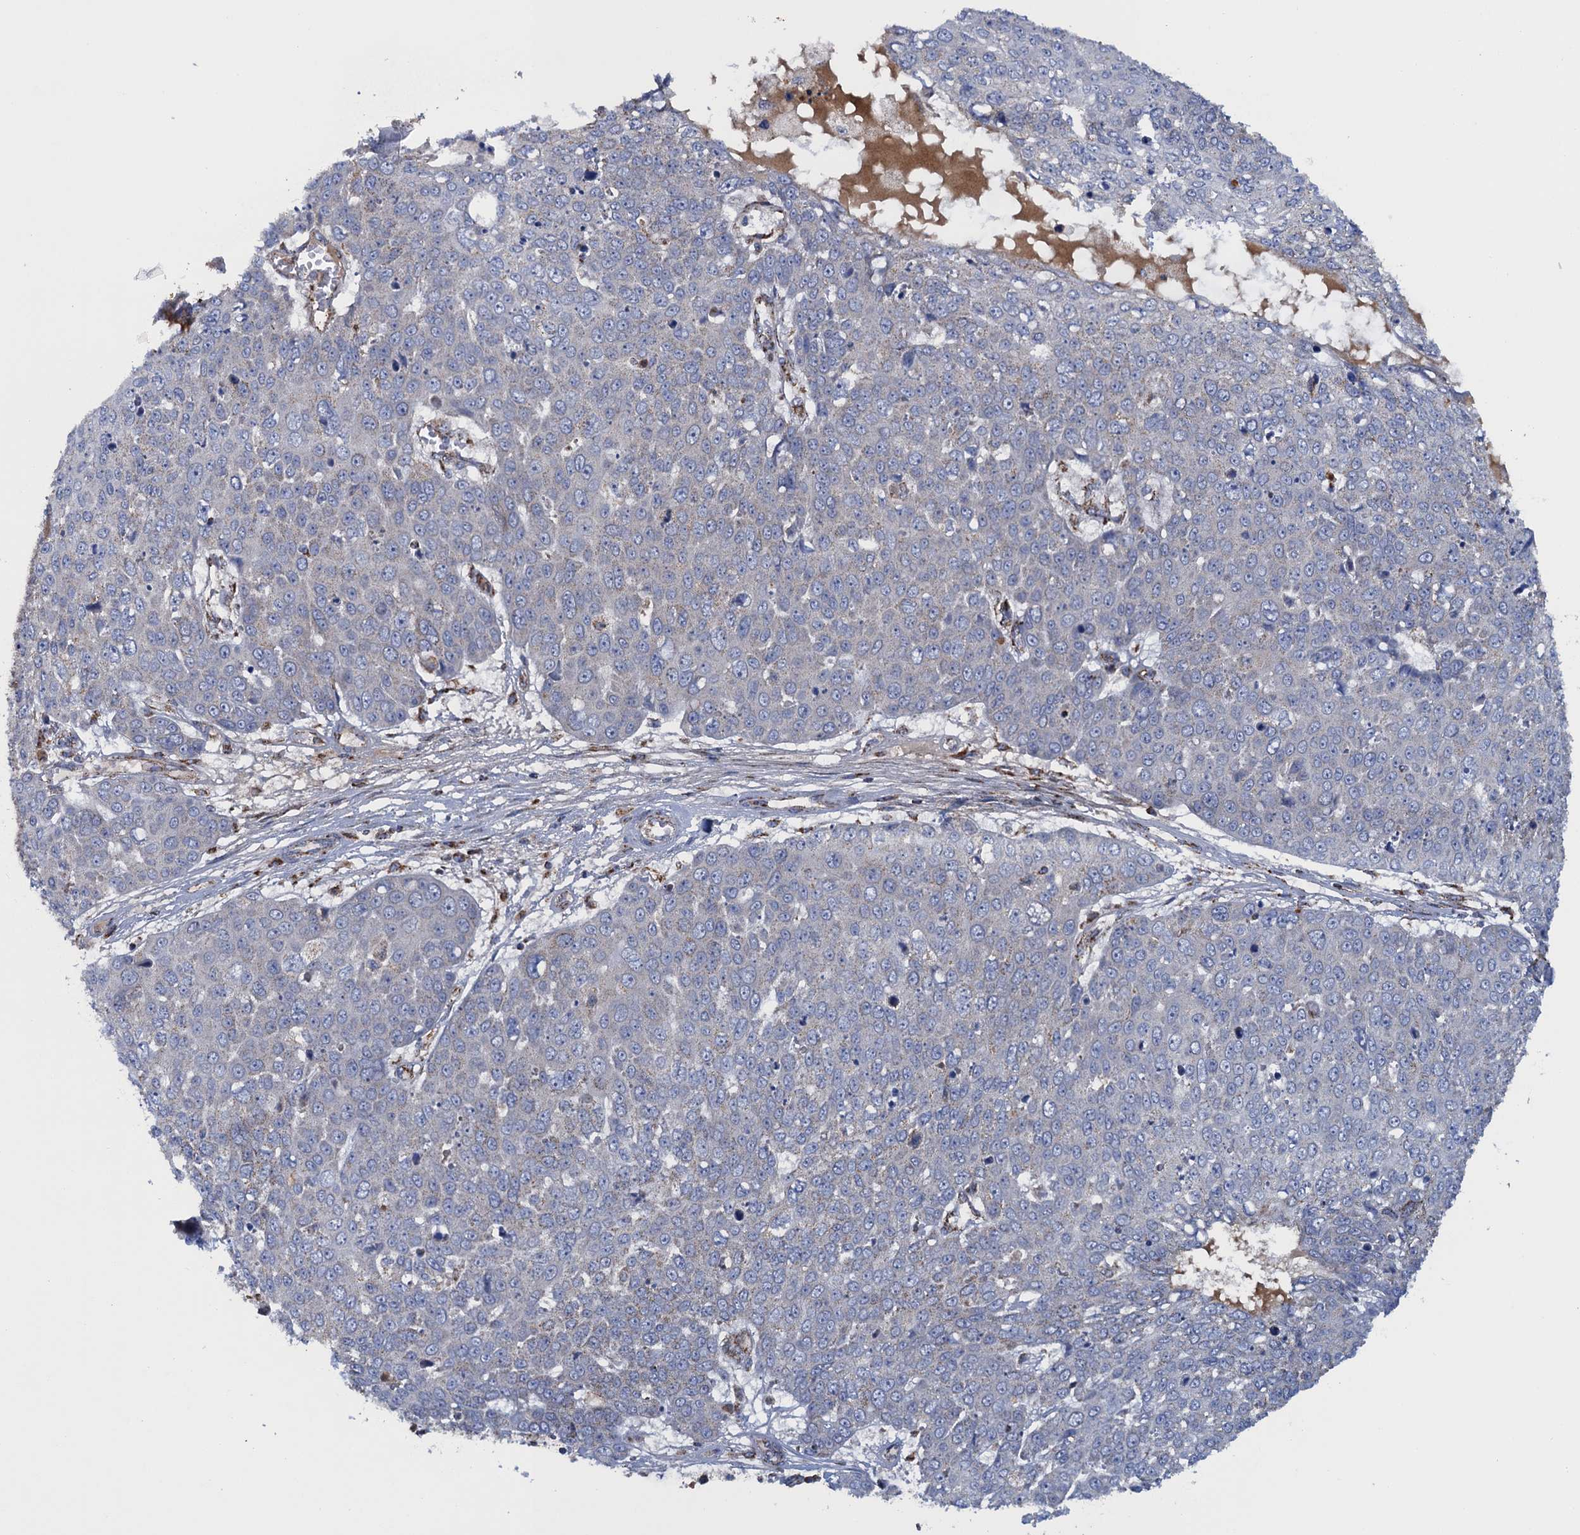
{"staining": {"intensity": "moderate", "quantity": "25%-75%", "location": "cytoplasmic/membranous"}, "tissue": "skin cancer", "cell_type": "Tumor cells", "image_type": "cancer", "snomed": [{"axis": "morphology", "description": "Normal tissue, NOS"}, {"axis": "morphology", "description": "Squamous cell carcinoma, NOS"}, {"axis": "topography", "description": "Skin"}], "caption": "This micrograph demonstrates skin cancer stained with IHC to label a protein in brown. The cytoplasmic/membranous of tumor cells show moderate positivity for the protein. Nuclei are counter-stained blue.", "gene": "GTPBP3", "patient": {"sex": "male", "age": 72}}